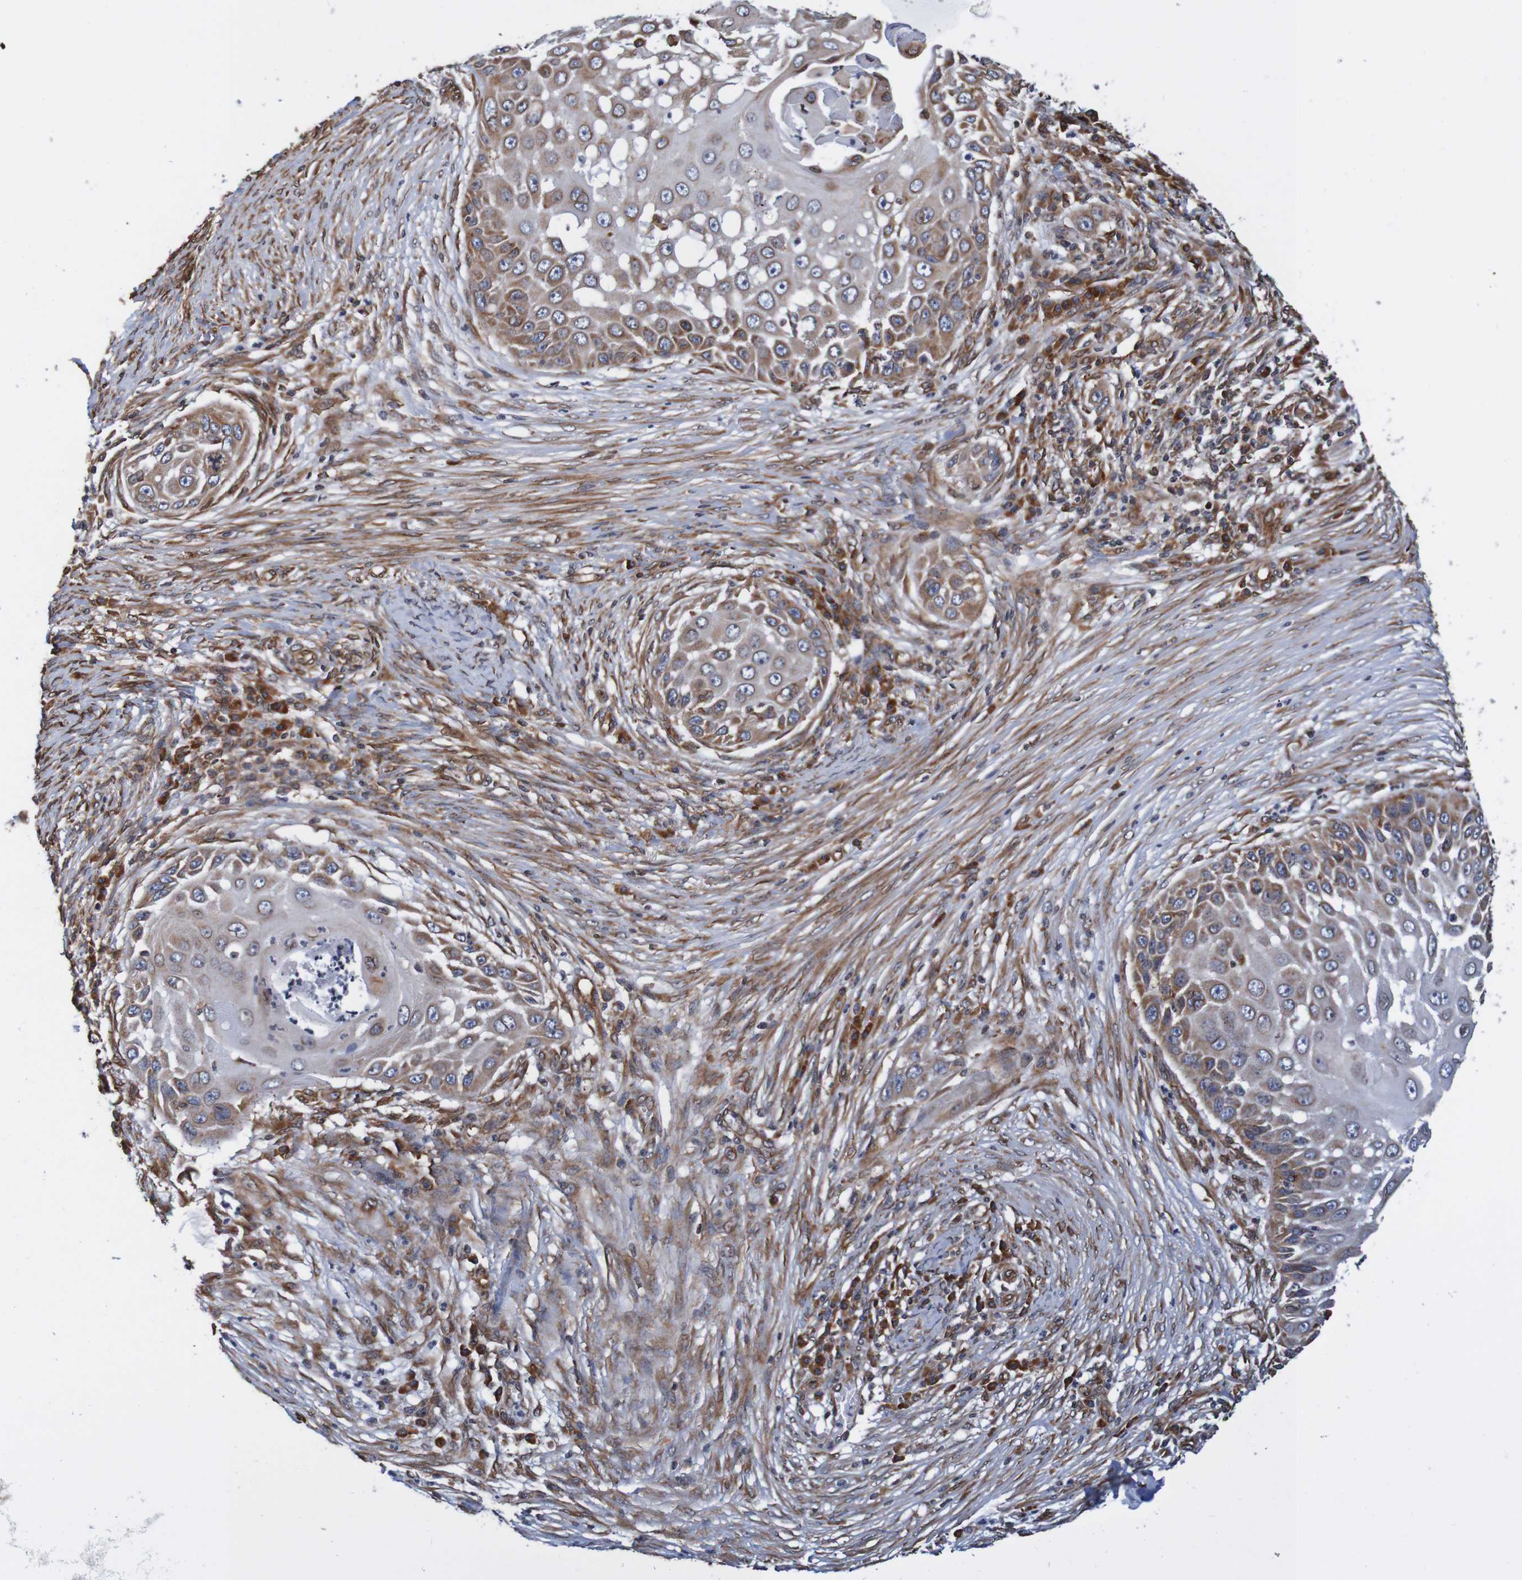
{"staining": {"intensity": "moderate", "quantity": "25%-75%", "location": "cytoplasmic/membranous,nuclear"}, "tissue": "skin cancer", "cell_type": "Tumor cells", "image_type": "cancer", "snomed": [{"axis": "morphology", "description": "Squamous cell carcinoma, NOS"}, {"axis": "topography", "description": "Skin"}], "caption": "A brown stain labels moderate cytoplasmic/membranous and nuclear expression of a protein in squamous cell carcinoma (skin) tumor cells.", "gene": "TMEM109", "patient": {"sex": "female", "age": 44}}